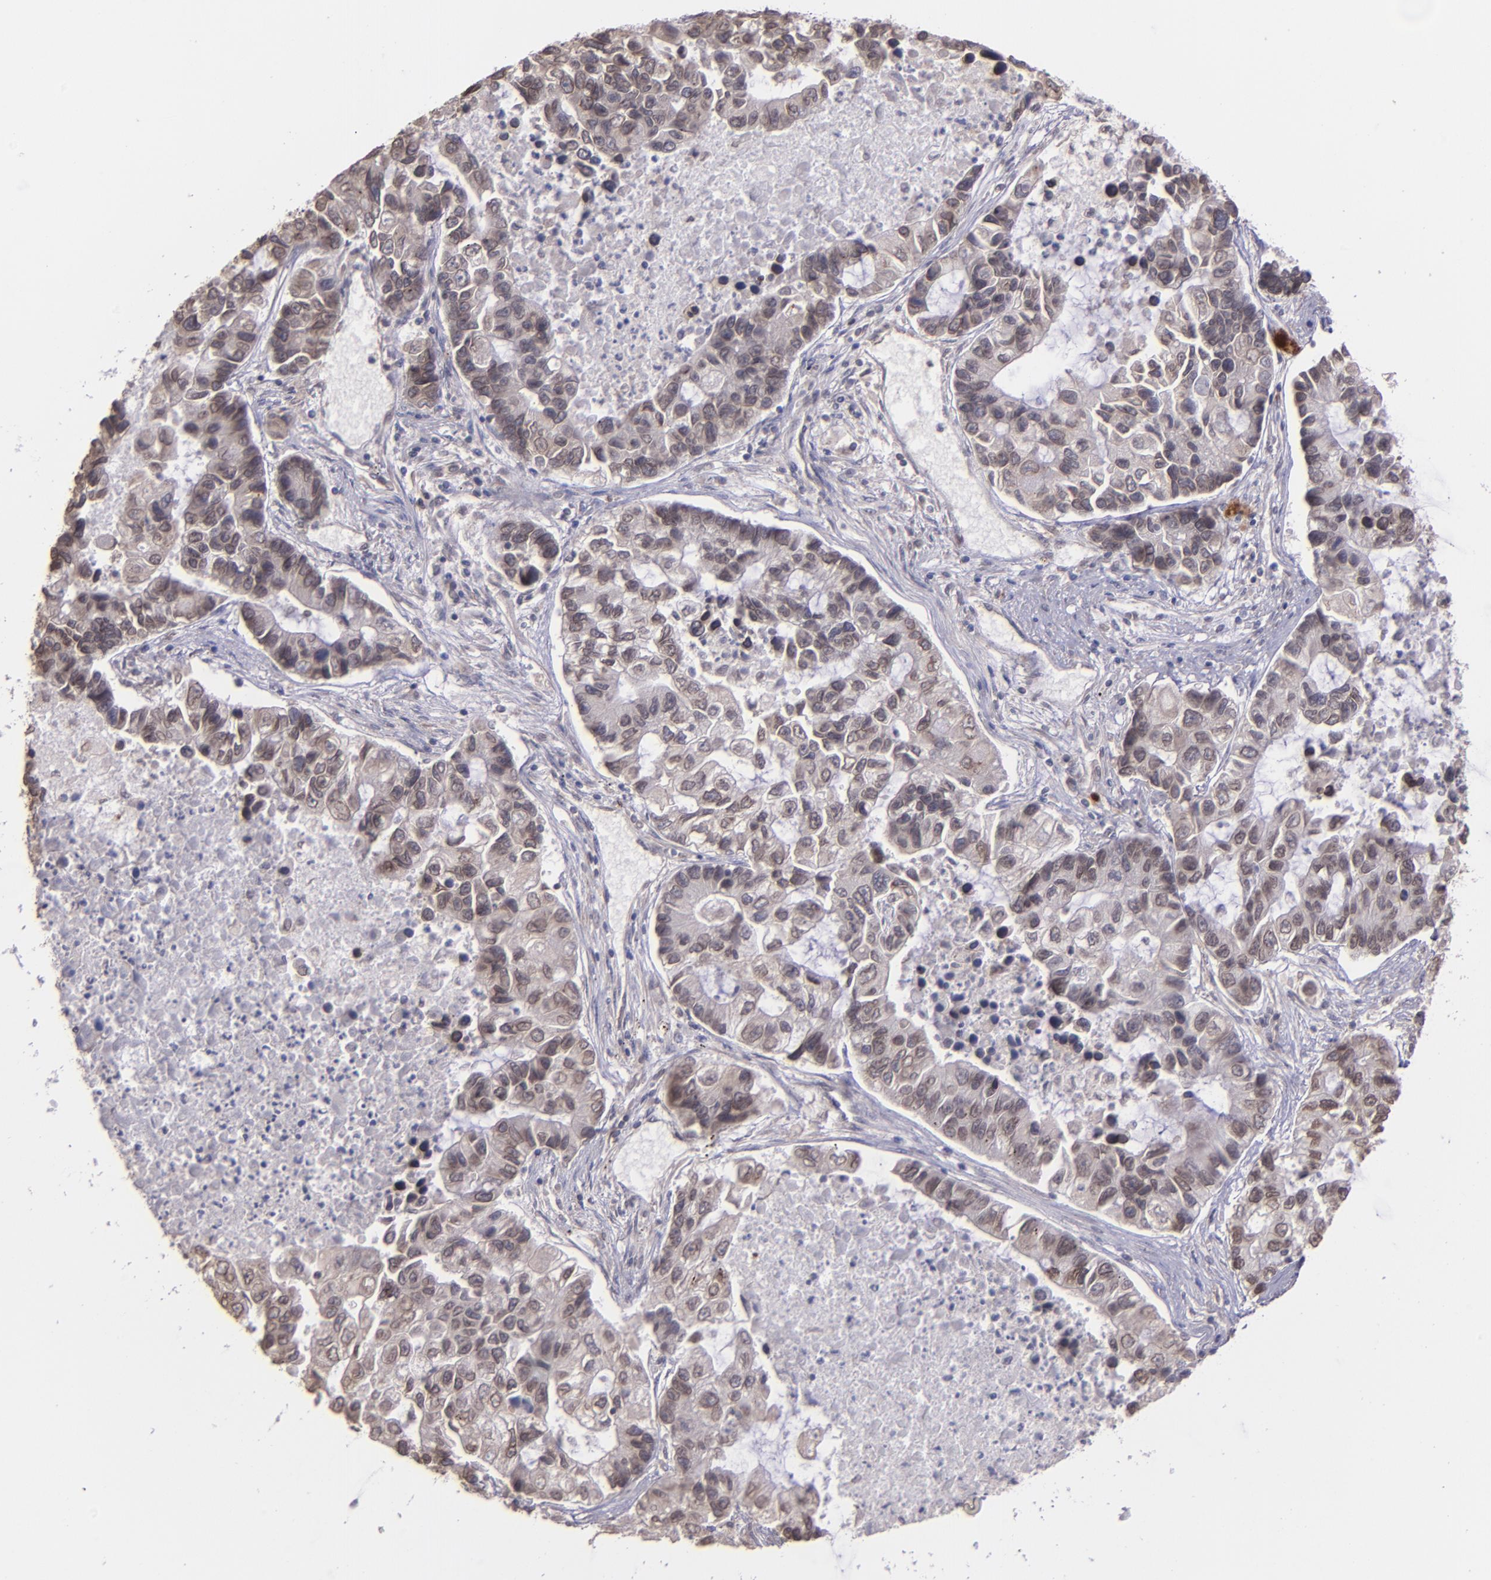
{"staining": {"intensity": "moderate", "quantity": "25%-75%", "location": "nuclear"}, "tissue": "lung cancer", "cell_type": "Tumor cells", "image_type": "cancer", "snomed": [{"axis": "morphology", "description": "Adenocarcinoma, NOS"}, {"axis": "topography", "description": "Lung"}], "caption": "Lung adenocarcinoma stained with a brown dye displays moderate nuclear positive staining in approximately 25%-75% of tumor cells.", "gene": "NUP62CL", "patient": {"sex": "female", "age": 51}}